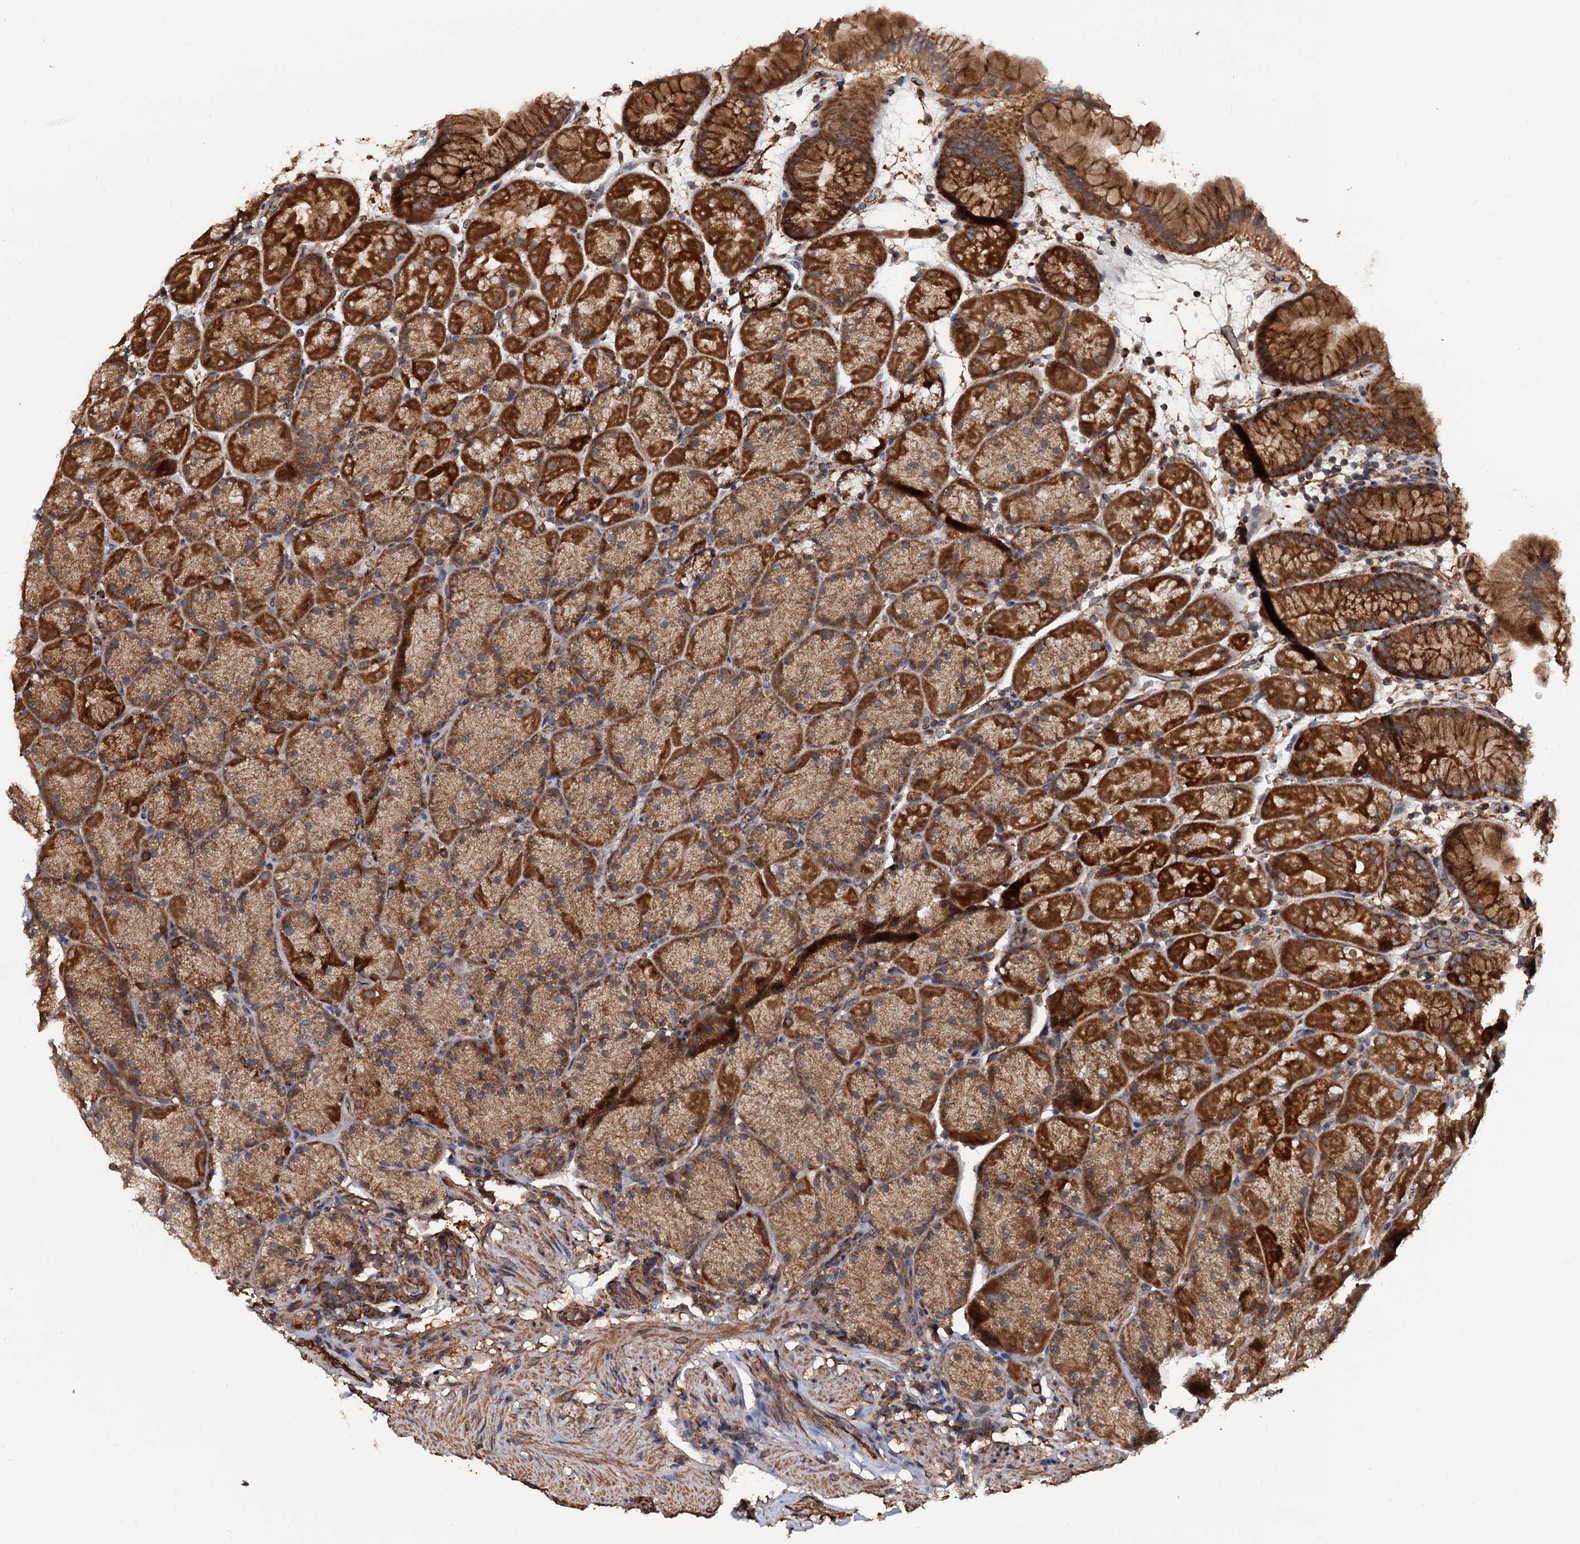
{"staining": {"intensity": "strong", "quantity": ">75%", "location": "cytoplasmic/membranous"}, "tissue": "stomach", "cell_type": "Glandular cells", "image_type": "normal", "snomed": [{"axis": "morphology", "description": "Normal tissue, NOS"}, {"axis": "topography", "description": "Stomach, upper"}, {"axis": "topography", "description": "Stomach, lower"}], "caption": "Immunohistochemistry (DAB) staining of unremarkable human stomach exhibits strong cytoplasmic/membranous protein staining in approximately >75% of glandular cells.", "gene": "MRPL42", "patient": {"sex": "male", "age": 67}}